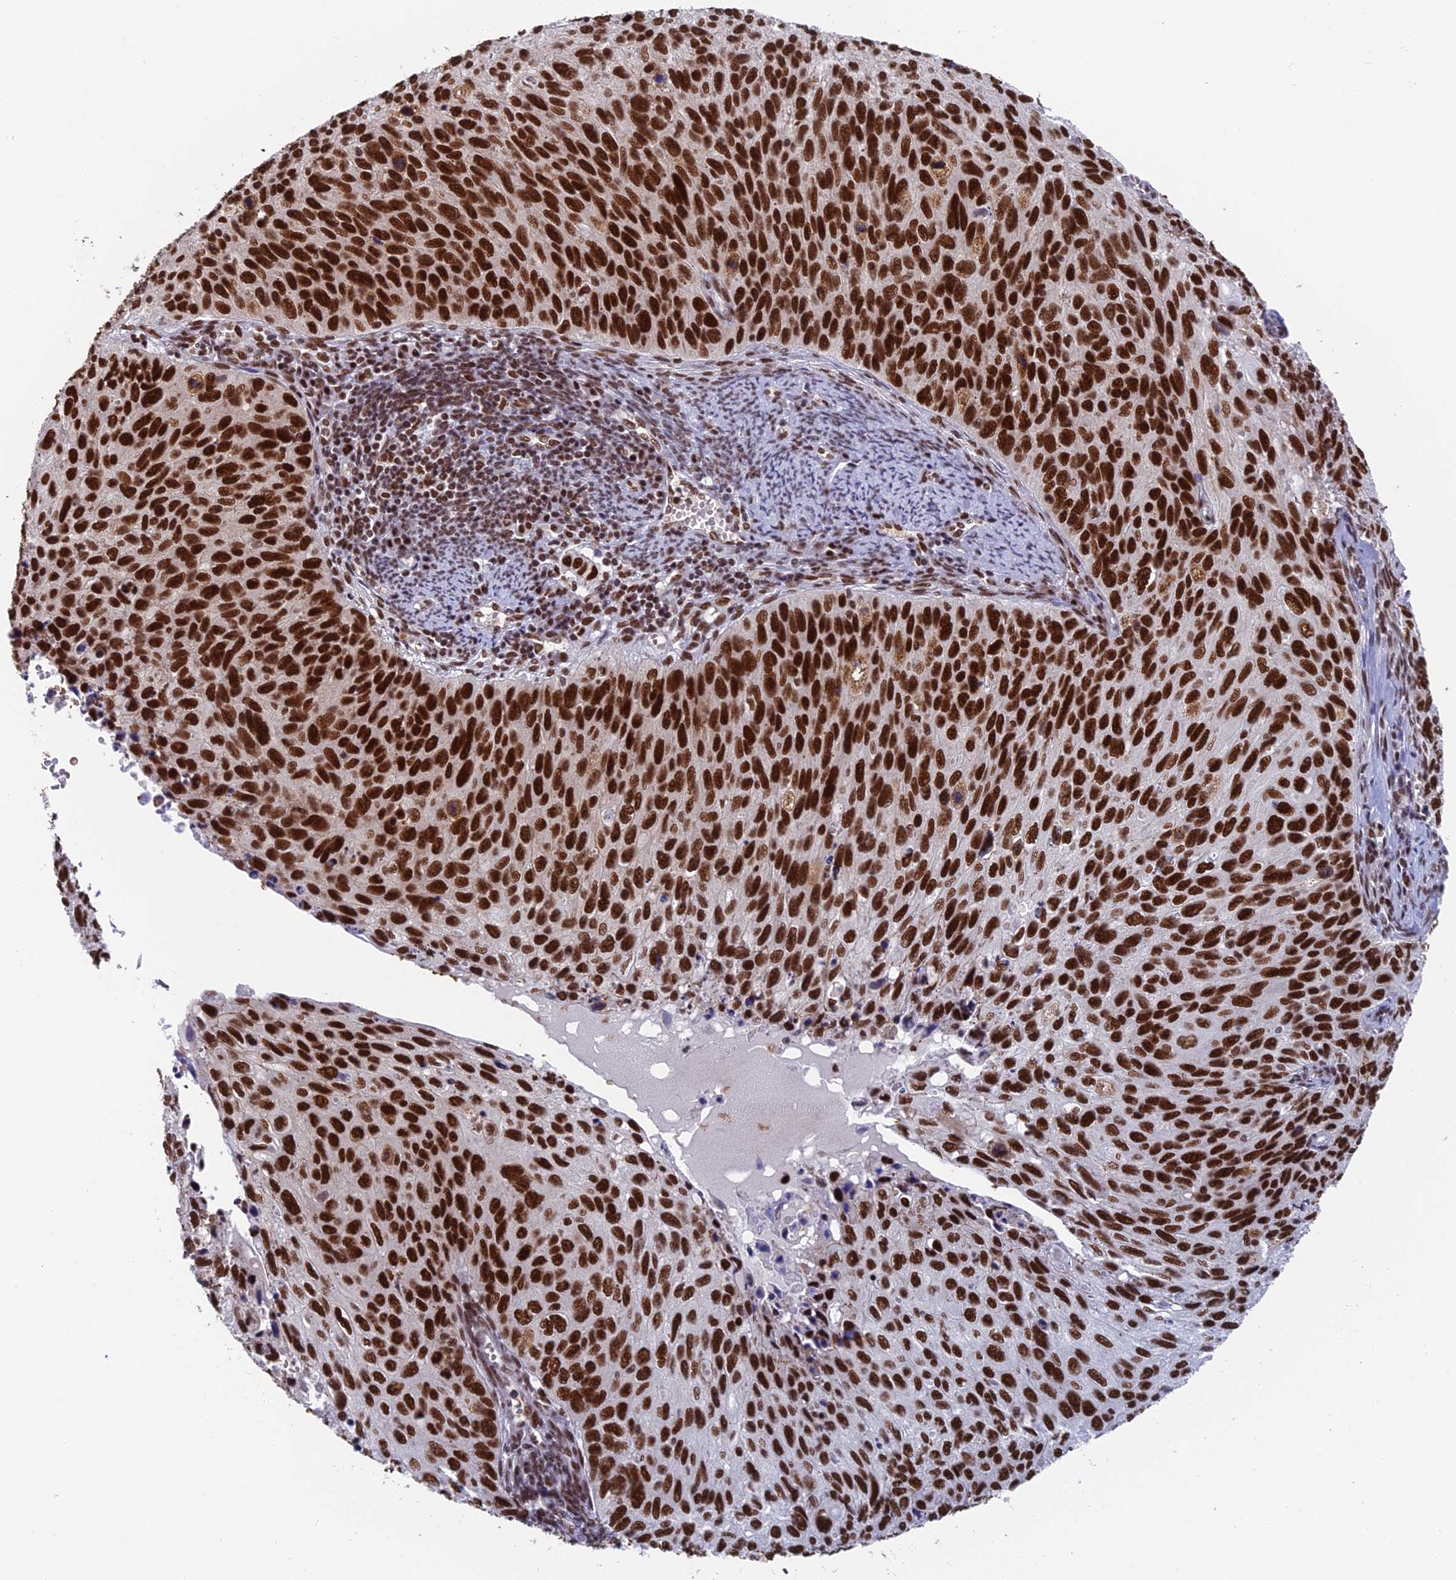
{"staining": {"intensity": "strong", "quantity": ">75%", "location": "nuclear"}, "tissue": "cervical cancer", "cell_type": "Tumor cells", "image_type": "cancer", "snomed": [{"axis": "morphology", "description": "Squamous cell carcinoma, NOS"}, {"axis": "topography", "description": "Cervix"}], "caption": "This is a histology image of immunohistochemistry (IHC) staining of squamous cell carcinoma (cervical), which shows strong expression in the nuclear of tumor cells.", "gene": "EEF1AKMT3", "patient": {"sex": "female", "age": 70}}